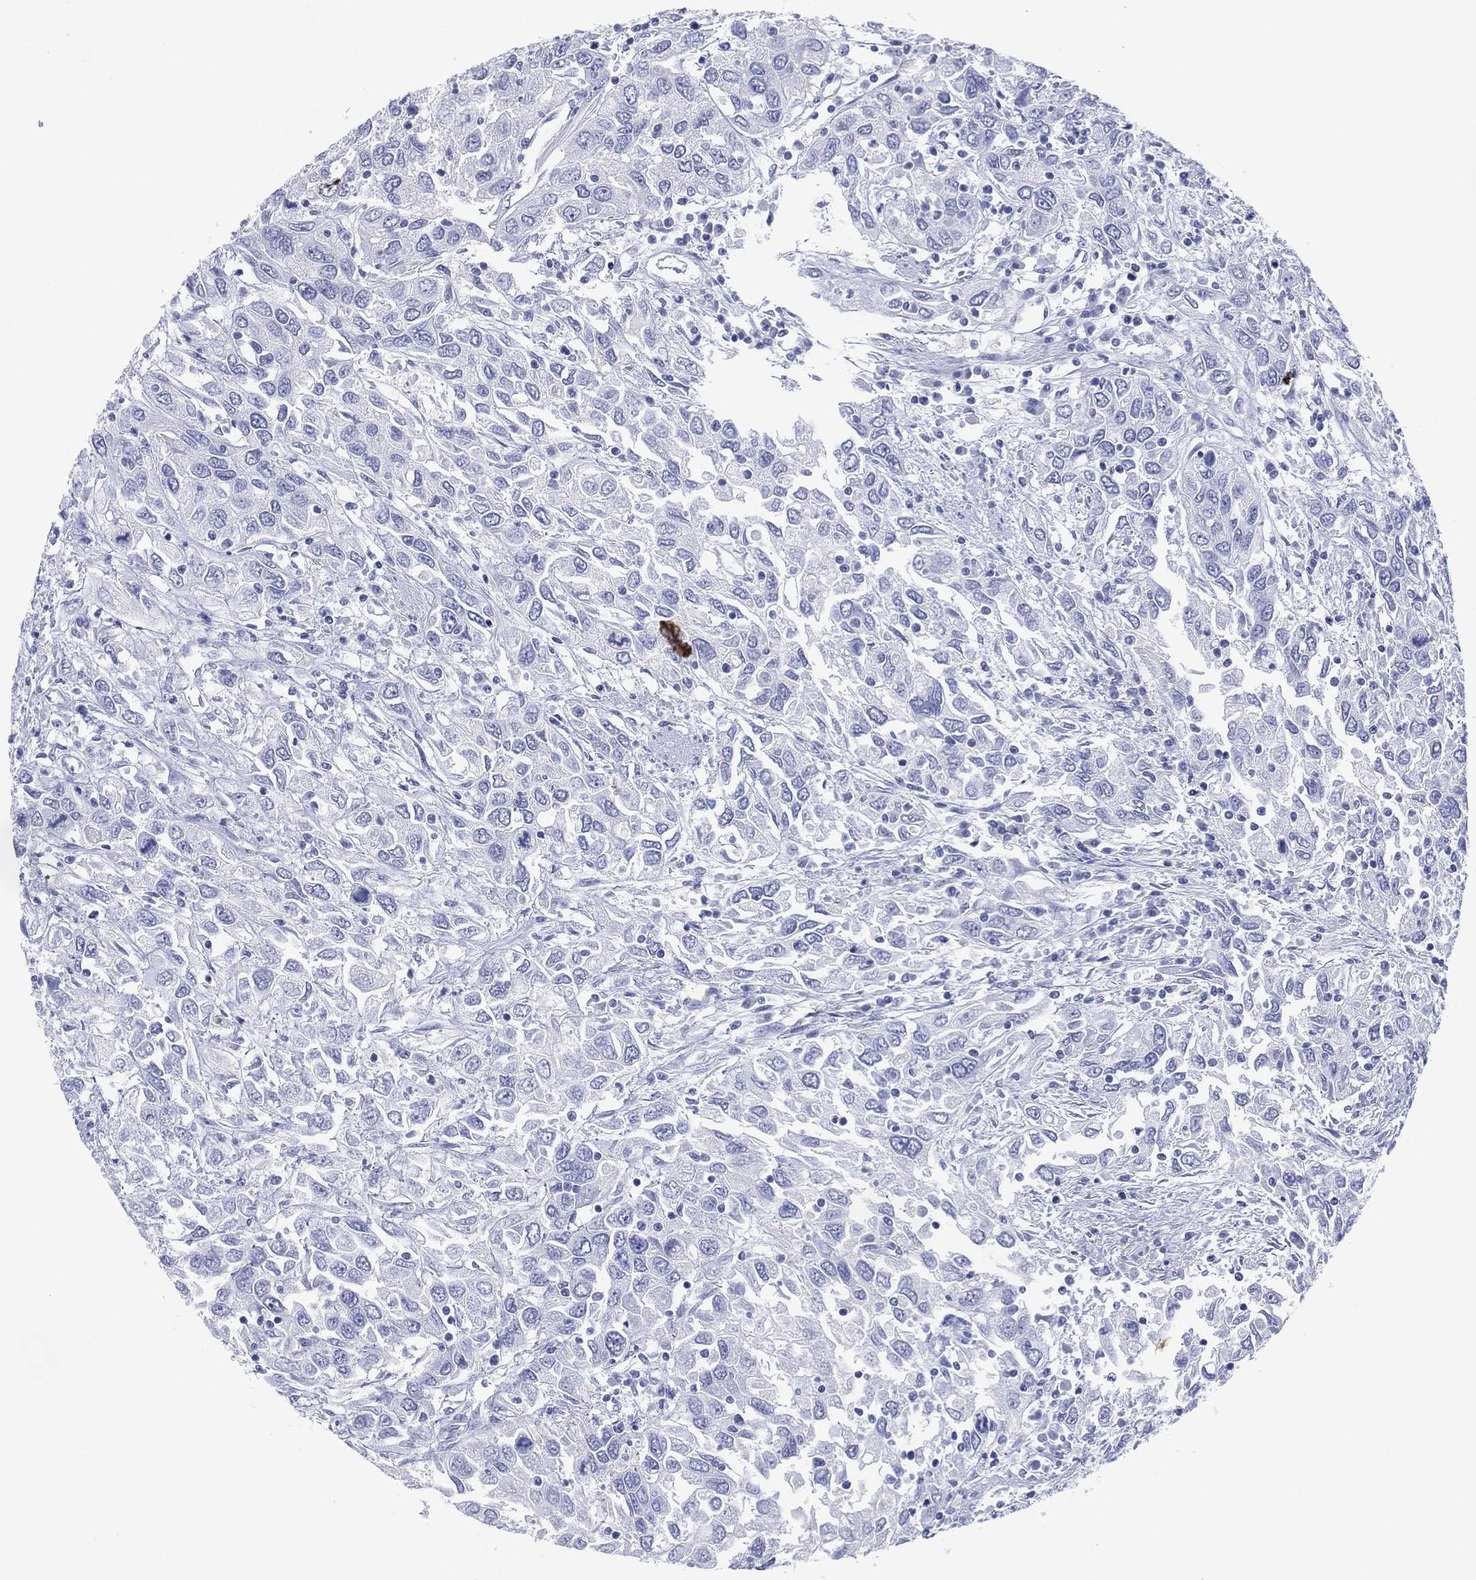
{"staining": {"intensity": "negative", "quantity": "none", "location": "none"}, "tissue": "urothelial cancer", "cell_type": "Tumor cells", "image_type": "cancer", "snomed": [{"axis": "morphology", "description": "Urothelial carcinoma, High grade"}, {"axis": "topography", "description": "Urinary bladder"}], "caption": "Tumor cells are negative for brown protein staining in urothelial cancer.", "gene": "DSG1", "patient": {"sex": "male", "age": 76}}